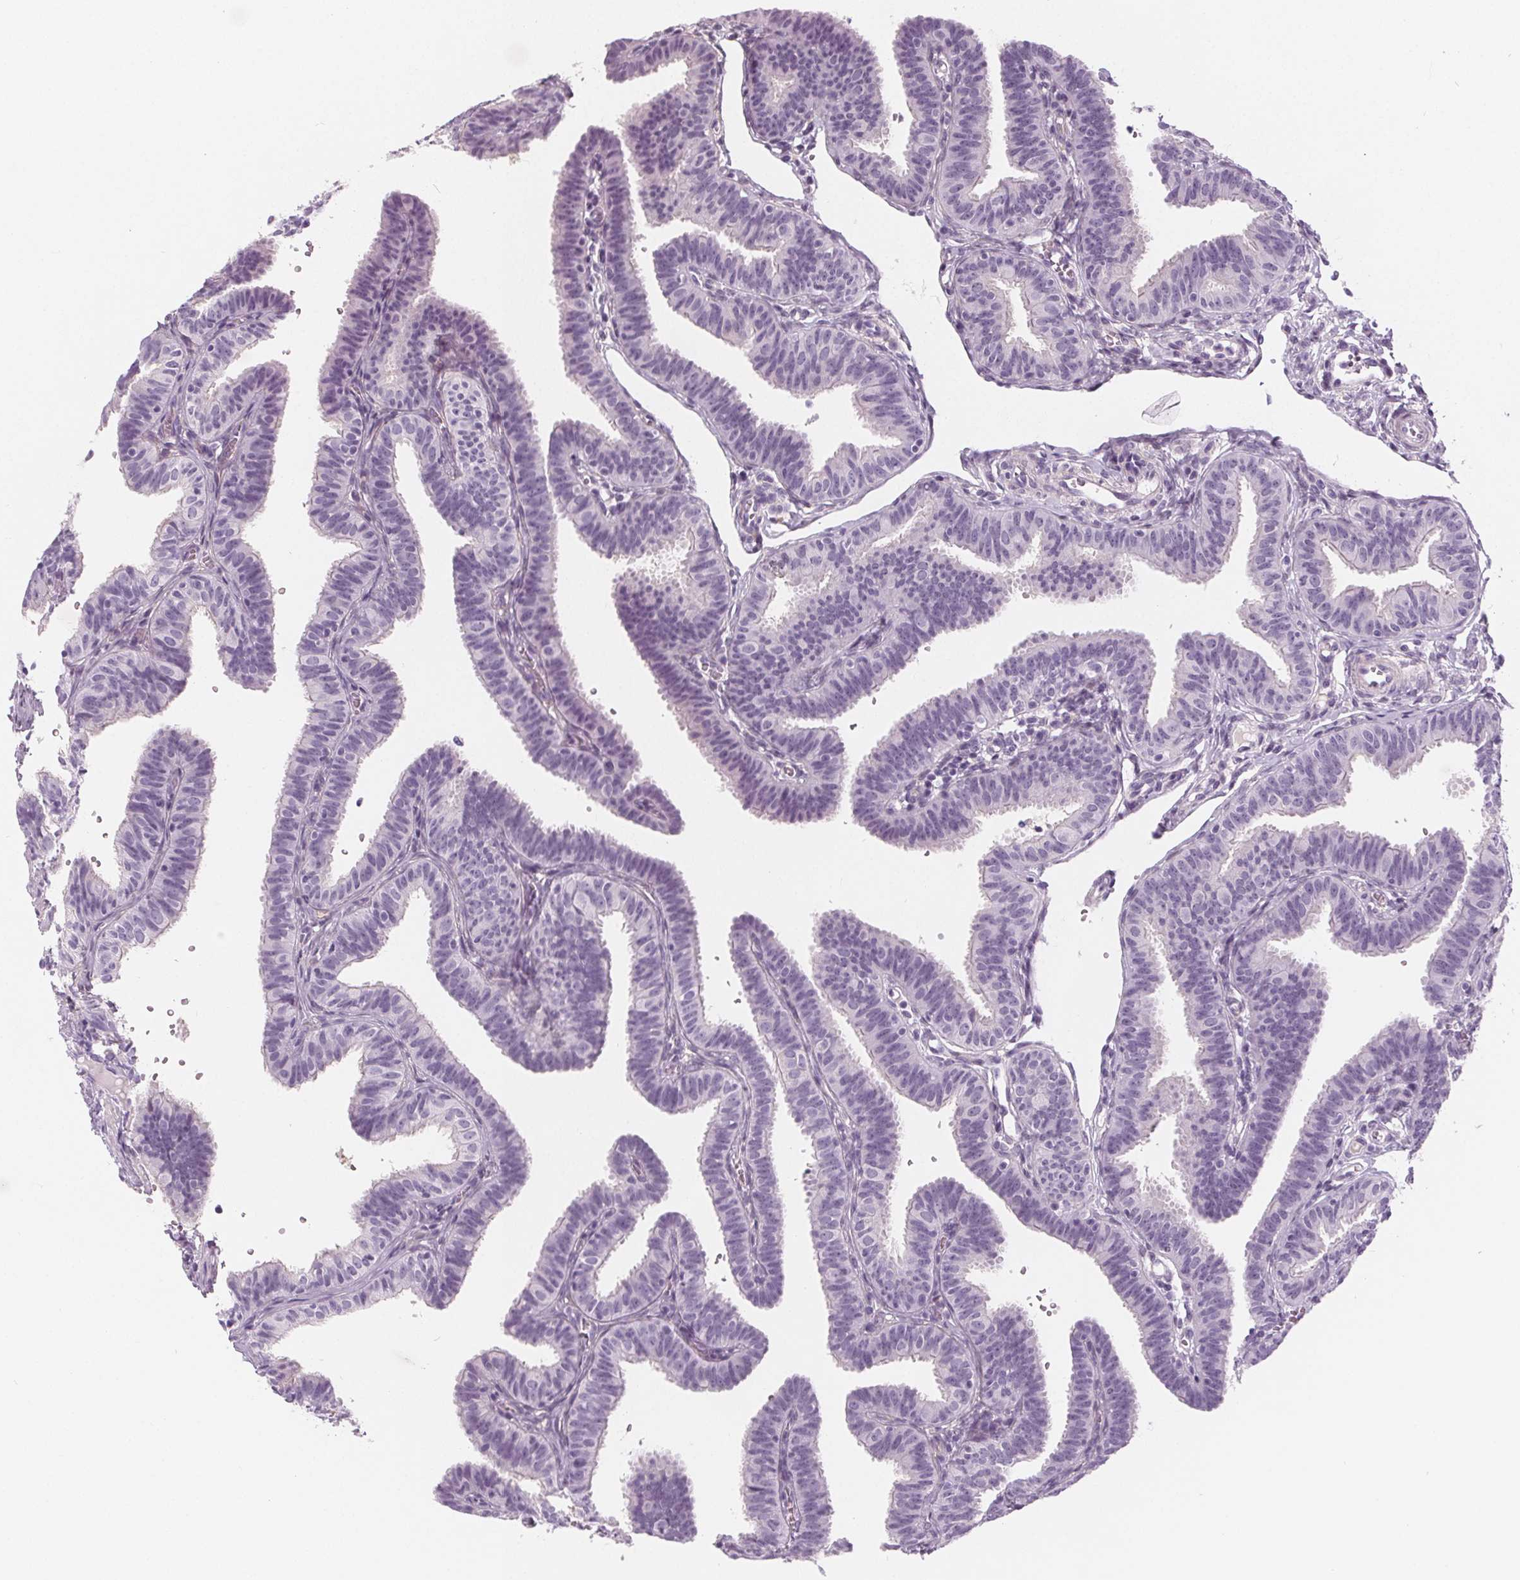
{"staining": {"intensity": "negative", "quantity": "none", "location": "none"}, "tissue": "fallopian tube", "cell_type": "Glandular cells", "image_type": "normal", "snomed": [{"axis": "morphology", "description": "Normal tissue, NOS"}, {"axis": "topography", "description": "Fallopian tube"}], "caption": "IHC micrograph of unremarkable fallopian tube stained for a protein (brown), which shows no positivity in glandular cells.", "gene": "SLC5A12", "patient": {"sex": "female", "age": 25}}